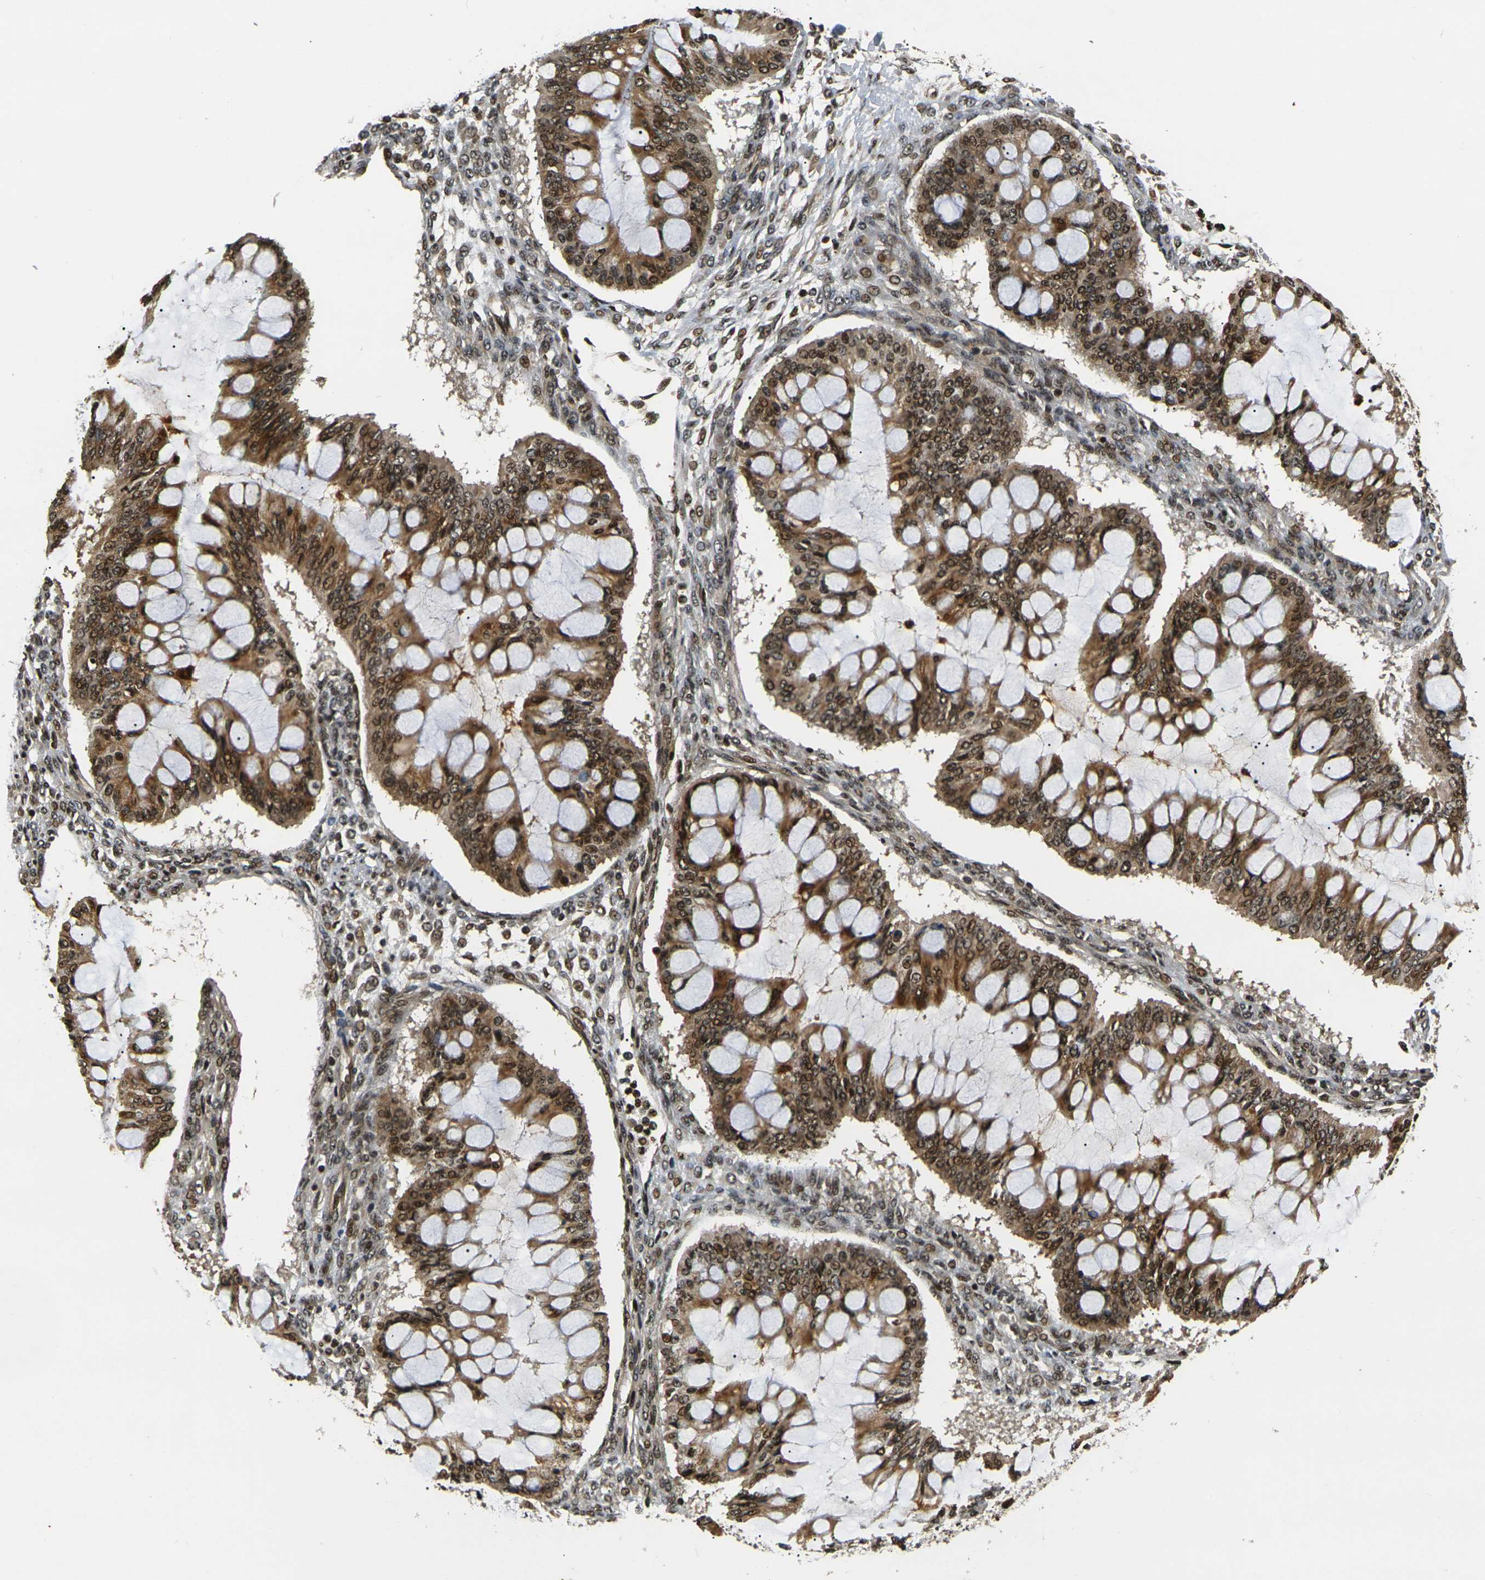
{"staining": {"intensity": "moderate", "quantity": ">75%", "location": "cytoplasmic/membranous,nuclear"}, "tissue": "ovarian cancer", "cell_type": "Tumor cells", "image_type": "cancer", "snomed": [{"axis": "morphology", "description": "Cystadenocarcinoma, mucinous, NOS"}, {"axis": "topography", "description": "Ovary"}], "caption": "Ovarian mucinous cystadenocarcinoma tissue demonstrates moderate cytoplasmic/membranous and nuclear staining in approximately >75% of tumor cells", "gene": "ACTL6A", "patient": {"sex": "female", "age": 73}}